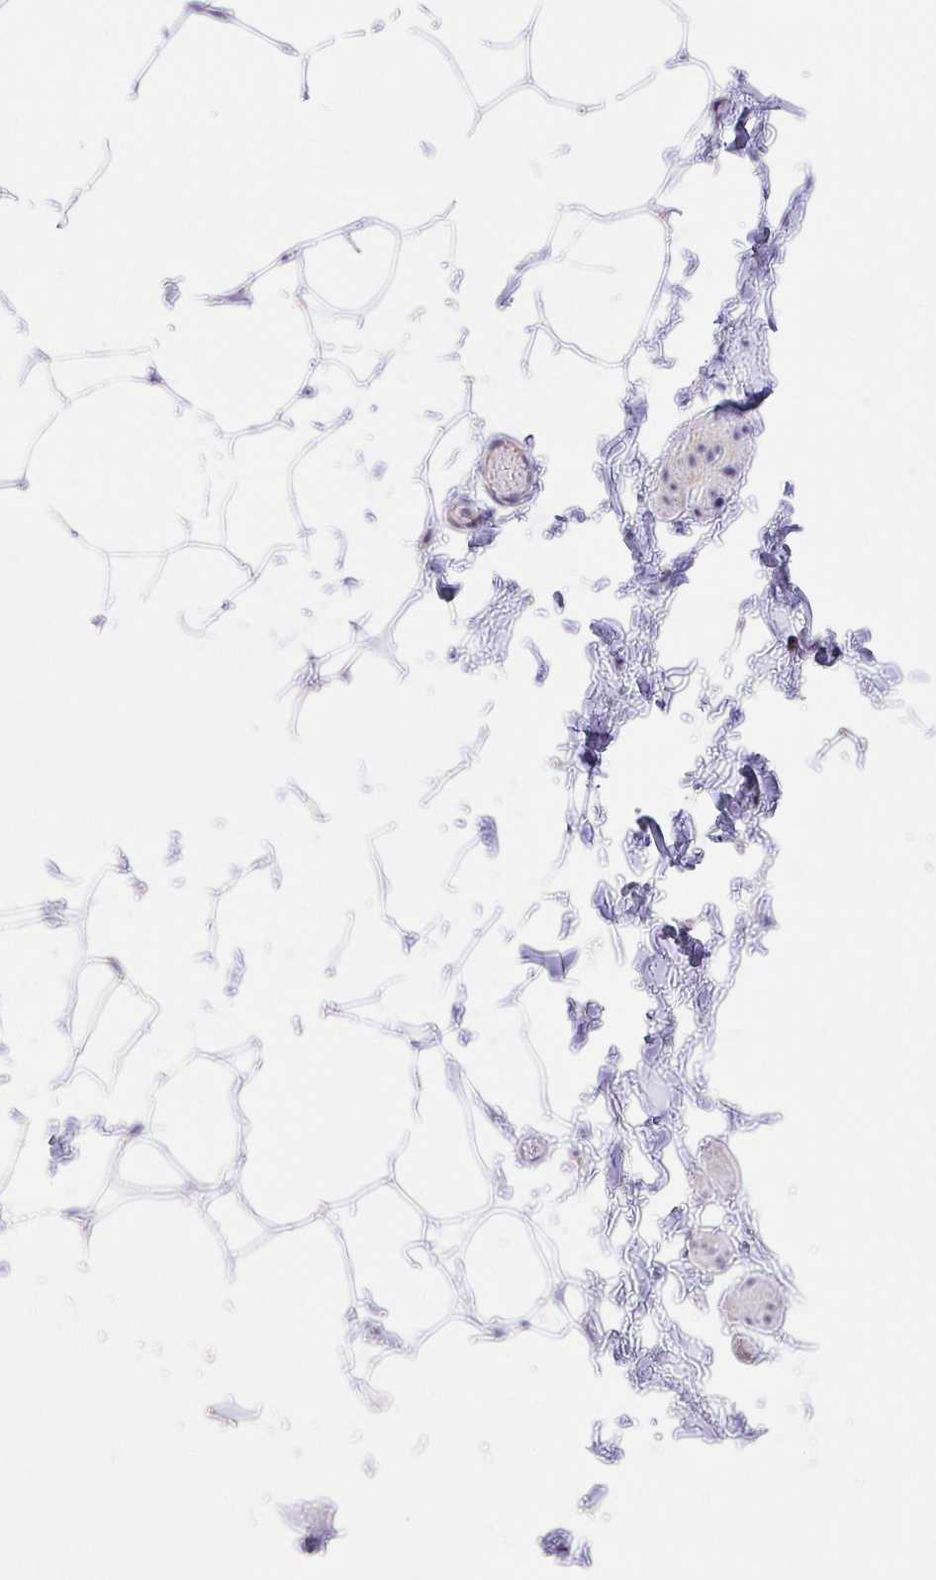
{"staining": {"intensity": "negative", "quantity": "none", "location": "none"}, "tissue": "adipose tissue", "cell_type": "Adipocytes", "image_type": "normal", "snomed": [{"axis": "morphology", "description": "Normal tissue, NOS"}, {"axis": "topography", "description": "Soft tissue"}, {"axis": "topography", "description": "Adipose tissue"}, {"axis": "topography", "description": "Vascular tissue"}, {"axis": "topography", "description": "Peripheral nerve tissue"}], "caption": "Adipocytes show no significant protein staining in unremarkable adipose tissue. The staining is performed using DAB (3,3'-diaminobenzidine) brown chromogen with nuclei counter-stained in using hematoxylin.", "gene": "GOLGA1", "patient": {"sex": "male", "age": 29}}